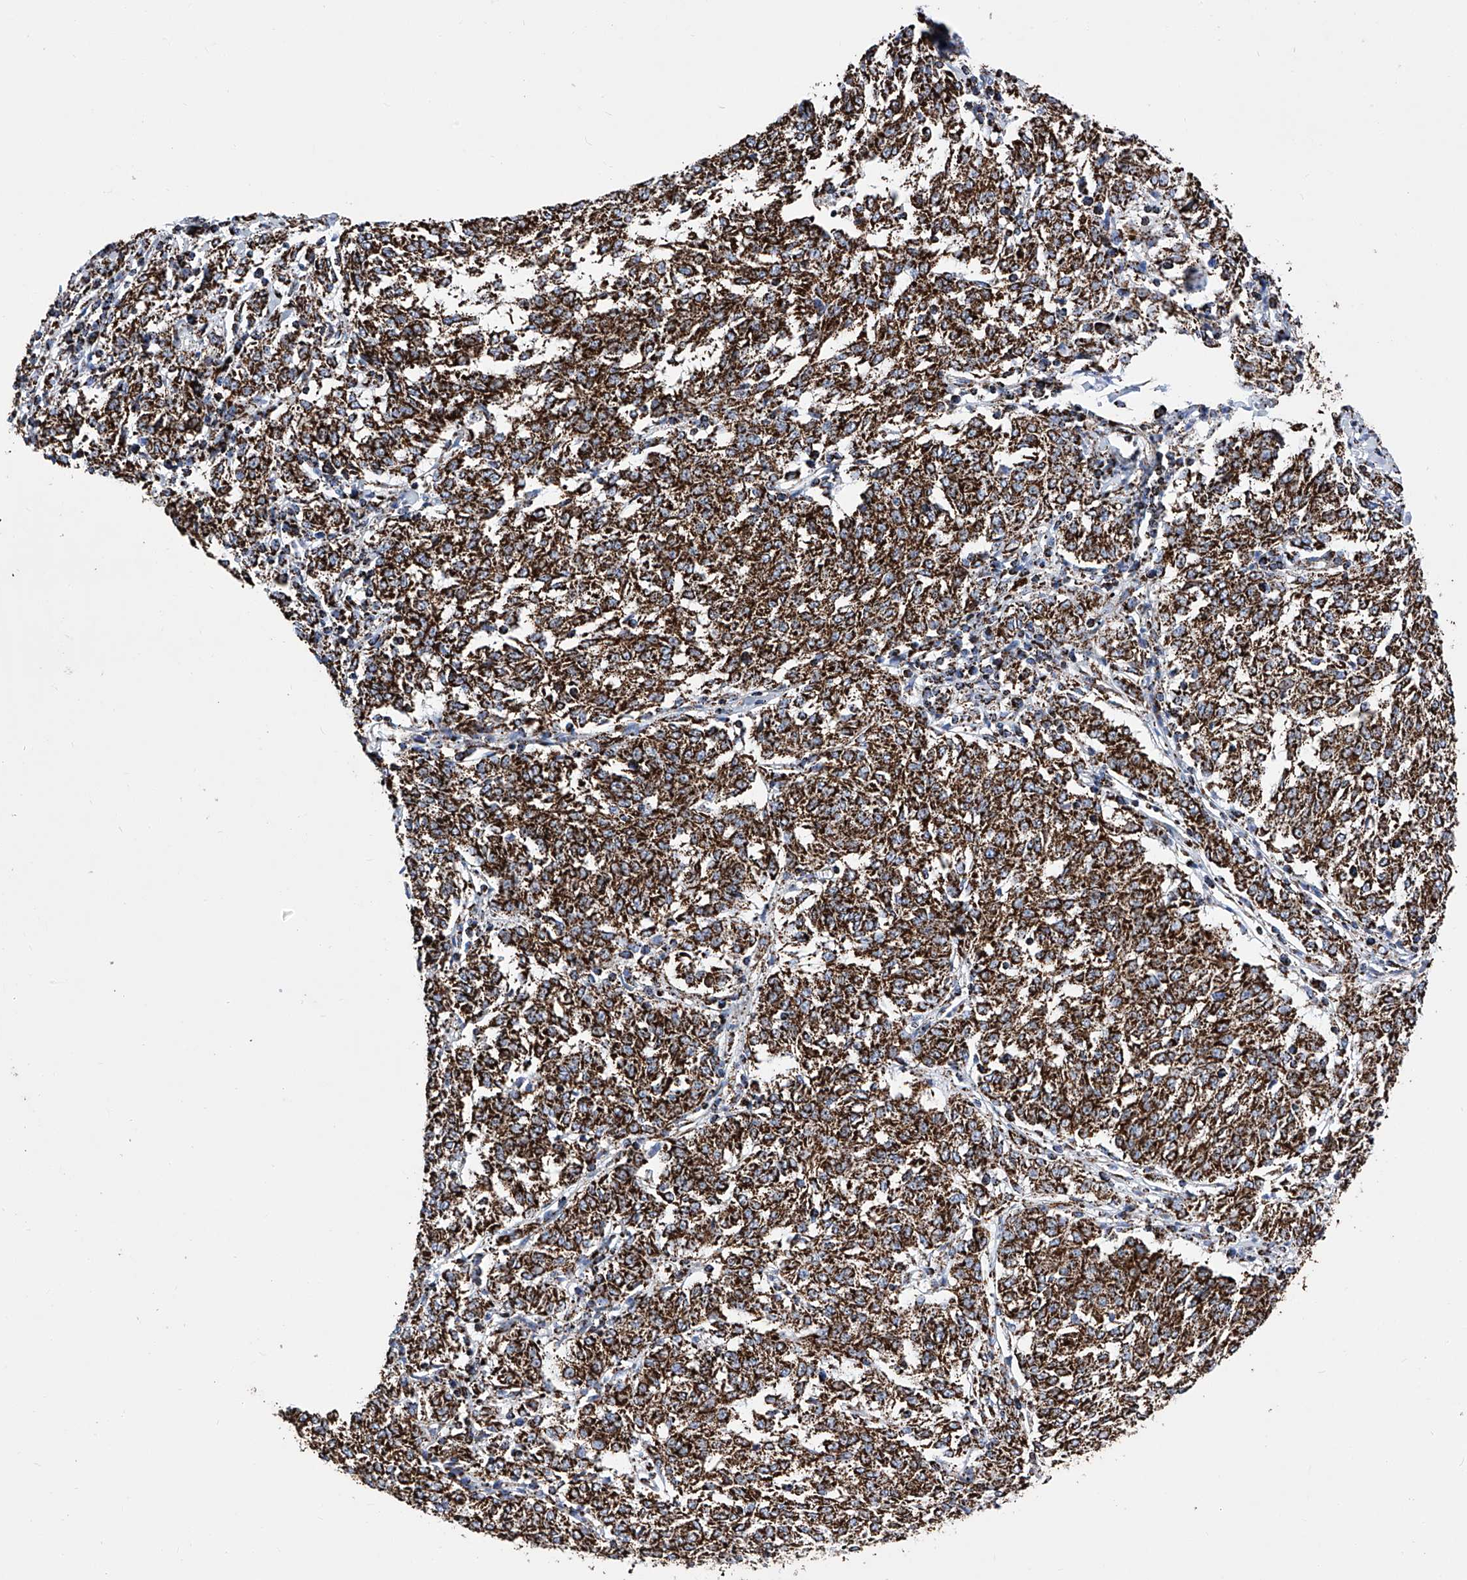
{"staining": {"intensity": "strong", "quantity": ">75%", "location": "cytoplasmic/membranous"}, "tissue": "melanoma", "cell_type": "Tumor cells", "image_type": "cancer", "snomed": [{"axis": "morphology", "description": "Malignant melanoma, NOS"}, {"axis": "topography", "description": "Skin"}], "caption": "Human malignant melanoma stained for a protein (brown) demonstrates strong cytoplasmic/membranous positive expression in about >75% of tumor cells.", "gene": "ATP5PF", "patient": {"sex": "female", "age": 72}}